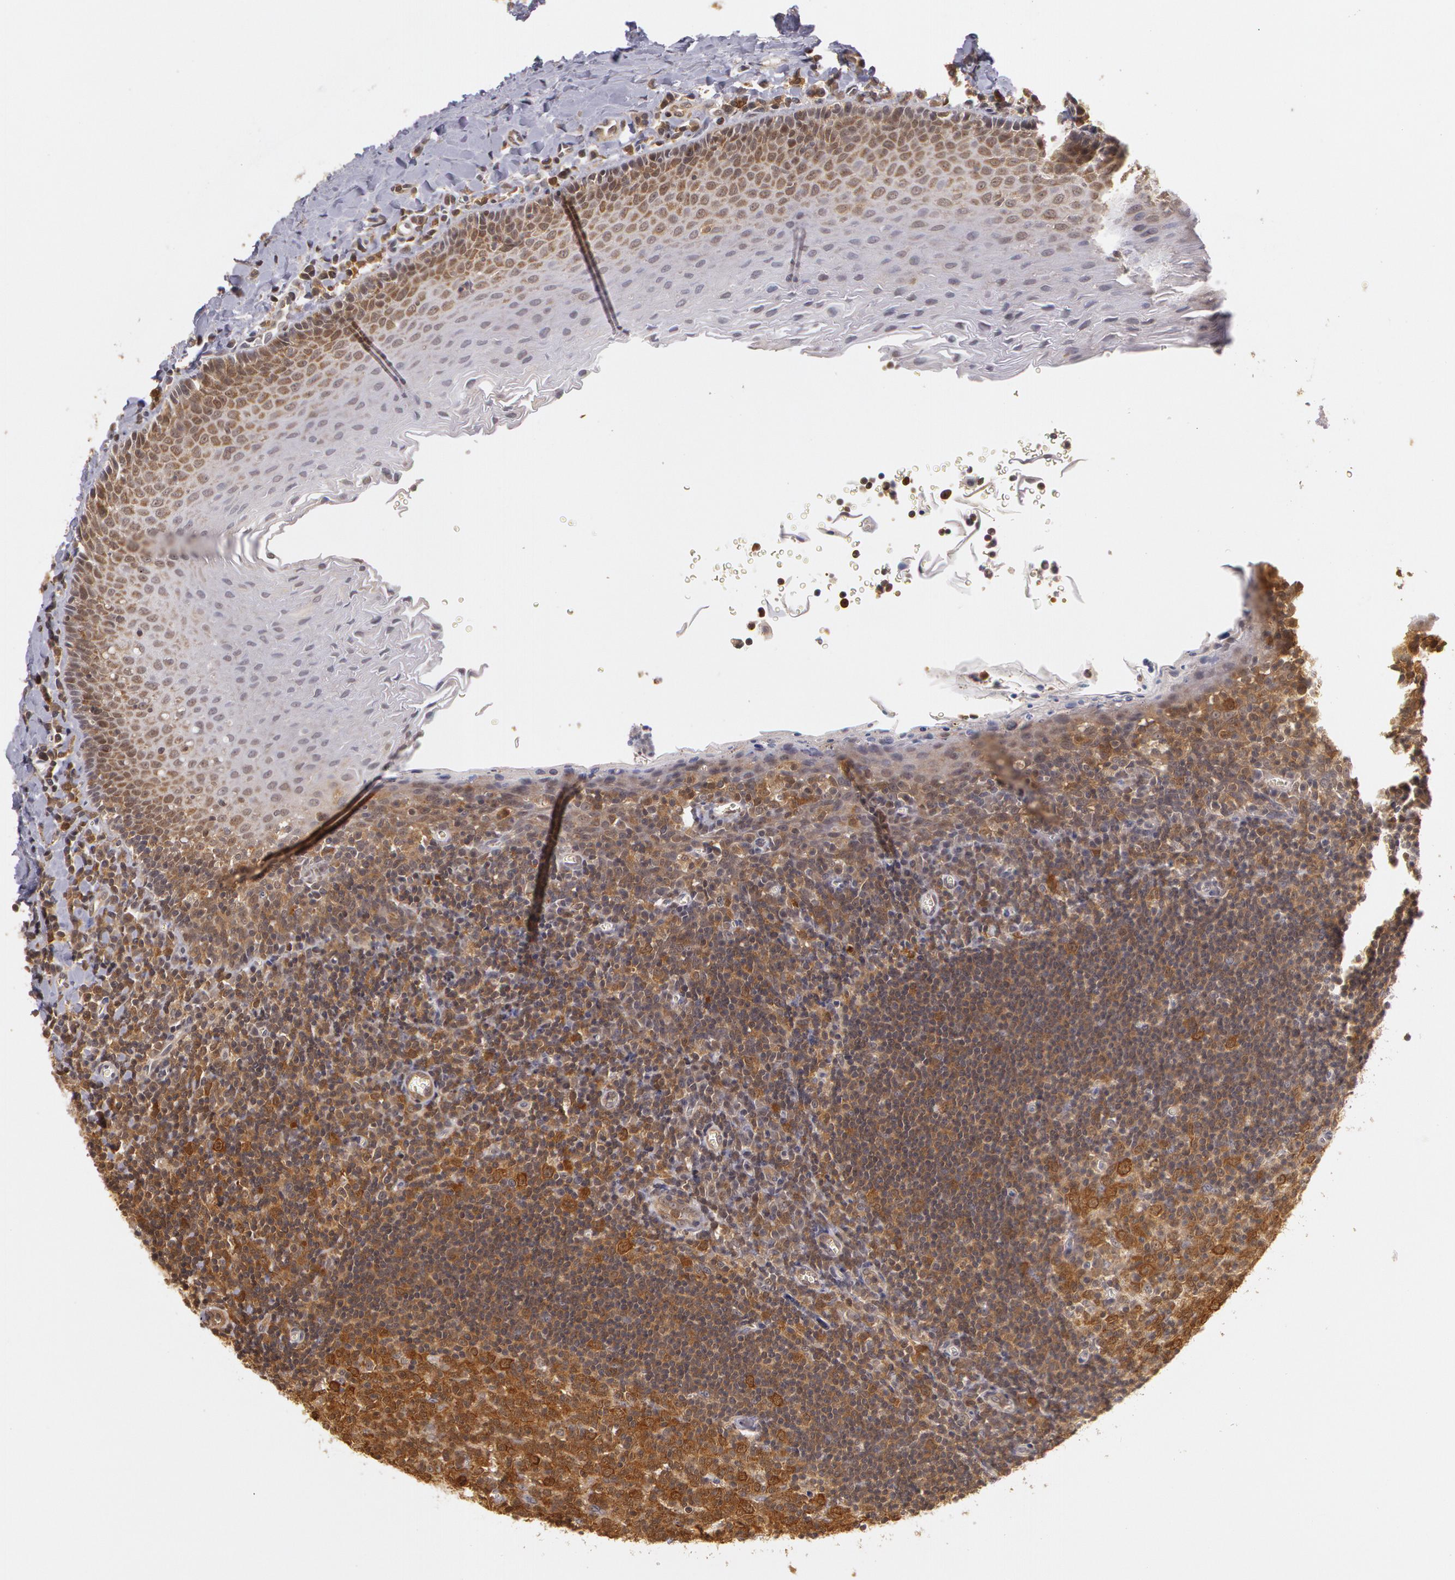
{"staining": {"intensity": "moderate", "quantity": "<25%", "location": "cytoplasmic/membranous"}, "tissue": "oral mucosa", "cell_type": "Squamous epithelial cells", "image_type": "normal", "snomed": [{"axis": "morphology", "description": "Normal tissue, NOS"}, {"axis": "topography", "description": "Oral tissue"}], "caption": "IHC histopathology image of normal oral mucosa: human oral mucosa stained using IHC exhibits low levels of moderate protein expression localized specifically in the cytoplasmic/membranous of squamous epithelial cells, appearing as a cytoplasmic/membranous brown color.", "gene": "AHSA1", "patient": {"sex": "male", "age": 20}}